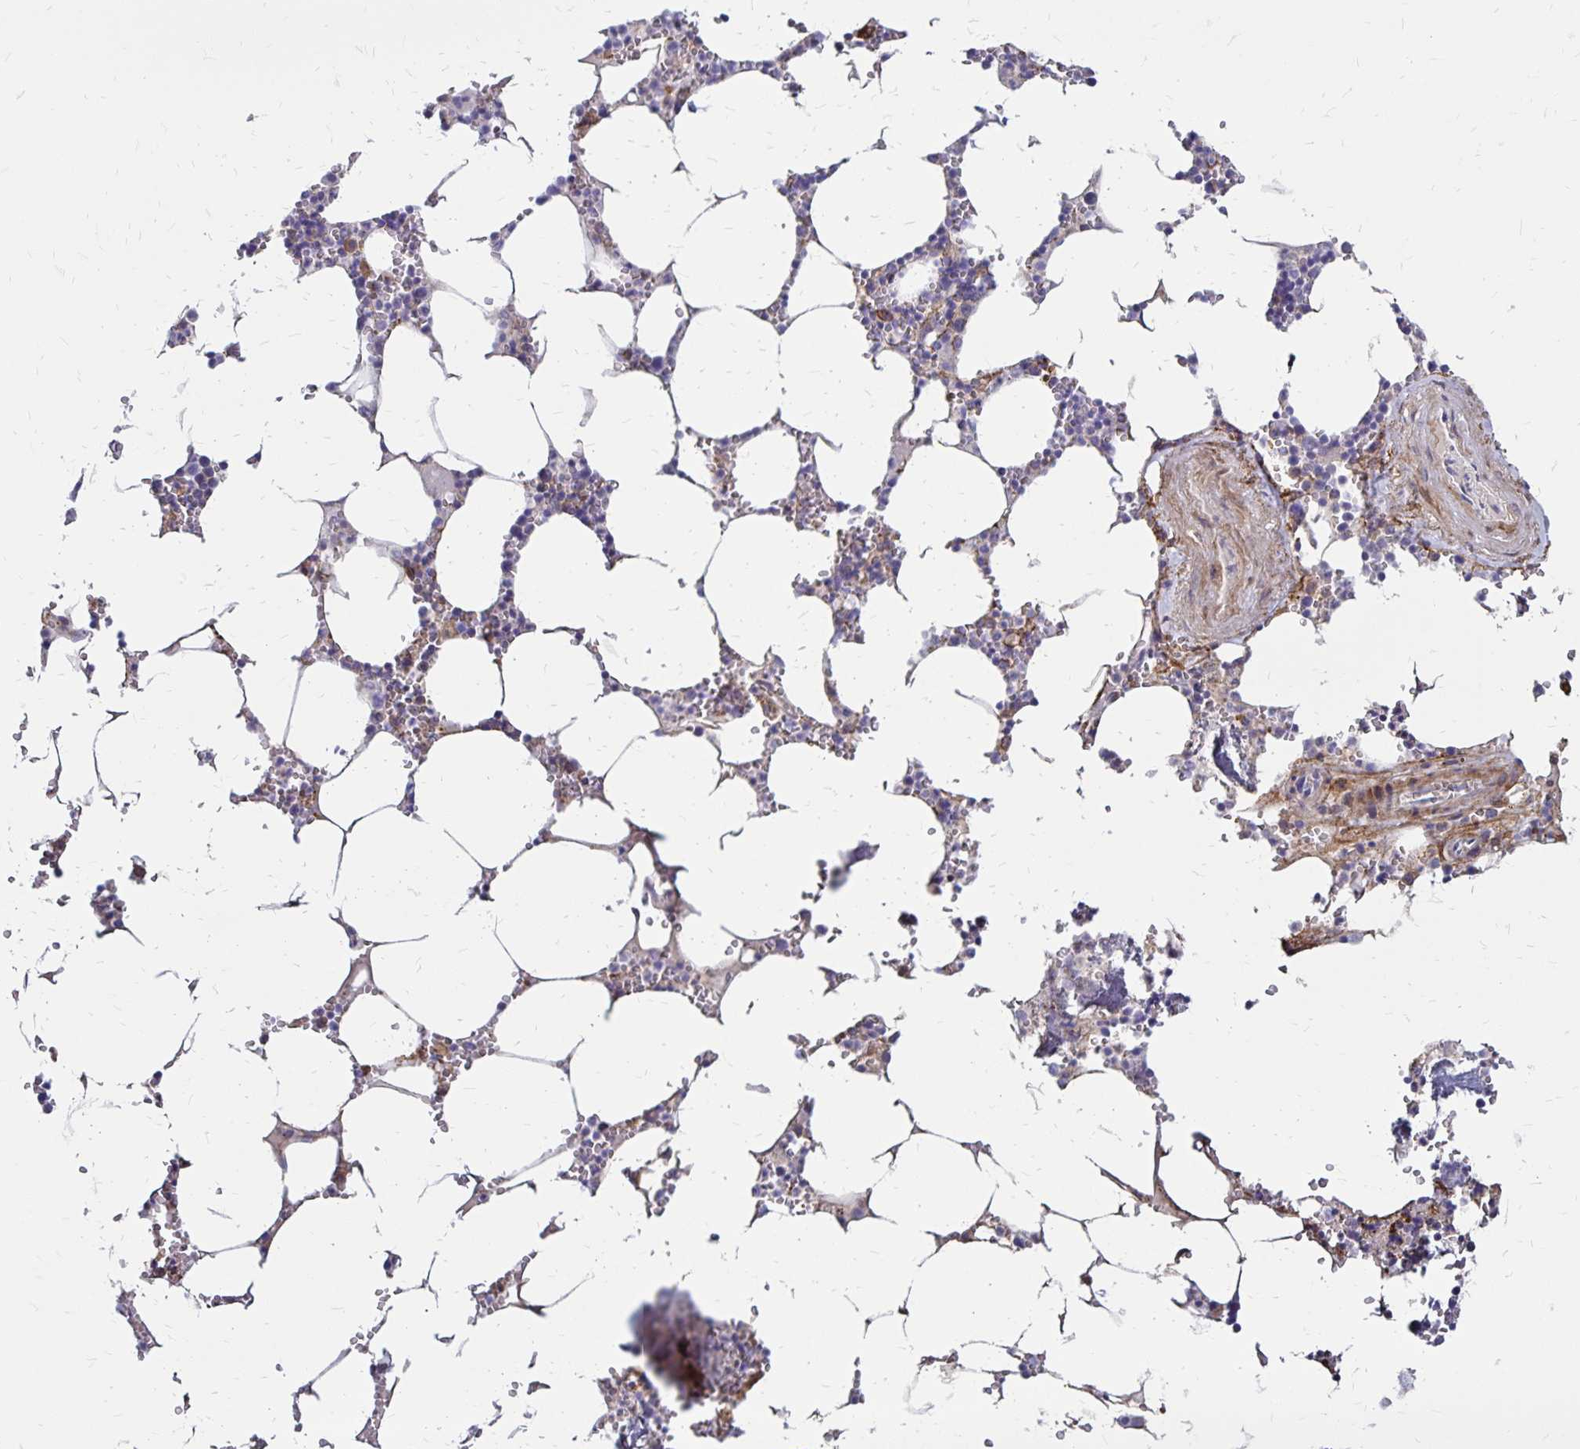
{"staining": {"intensity": "moderate", "quantity": "25%-75%", "location": "cytoplasmic/membranous"}, "tissue": "bone marrow", "cell_type": "Hematopoietic cells", "image_type": "normal", "snomed": [{"axis": "morphology", "description": "Normal tissue, NOS"}, {"axis": "topography", "description": "Bone marrow"}], "caption": "Immunohistochemistry (IHC) of benign human bone marrow shows medium levels of moderate cytoplasmic/membranous staining in about 25%-75% of hematopoietic cells. (DAB = brown stain, brightfield microscopy at high magnification).", "gene": "TNS3", "patient": {"sex": "male", "age": 54}}